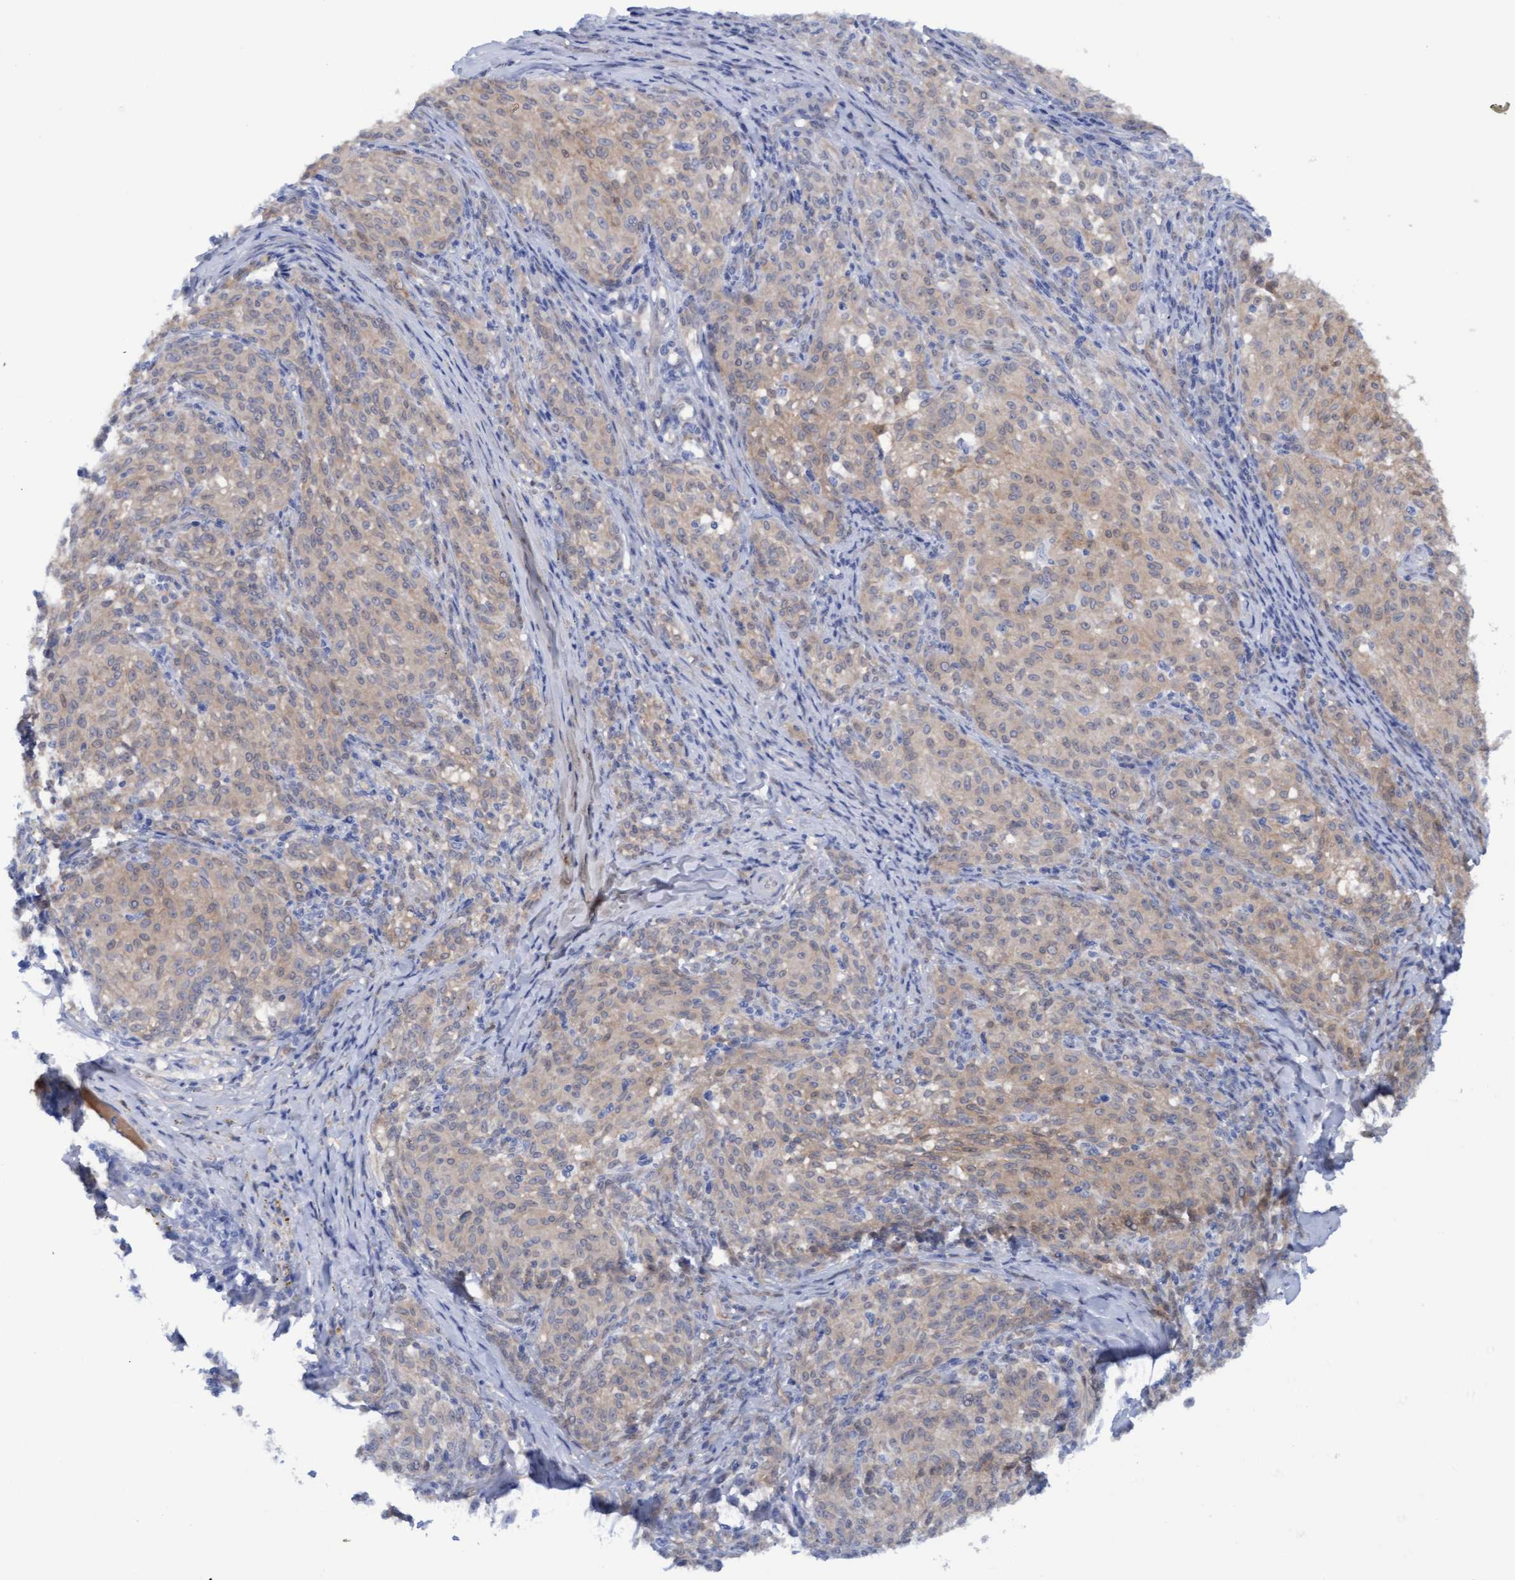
{"staining": {"intensity": "weak", "quantity": "25%-75%", "location": "cytoplasmic/membranous"}, "tissue": "melanoma", "cell_type": "Tumor cells", "image_type": "cancer", "snomed": [{"axis": "morphology", "description": "Malignant melanoma, NOS"}, {"axis": "topography", "description": "Skin"}], "caption": "A micrograph of melanoma stained for a protein displays weak cytoplasmic/membranous brown staining in tumor cells. Immunohistochemistry (ihc) stains the protein in brown and the nuclei are stained blue.", "gene": "STXBP1", "patient": {"sex": "female", "age": 72}}